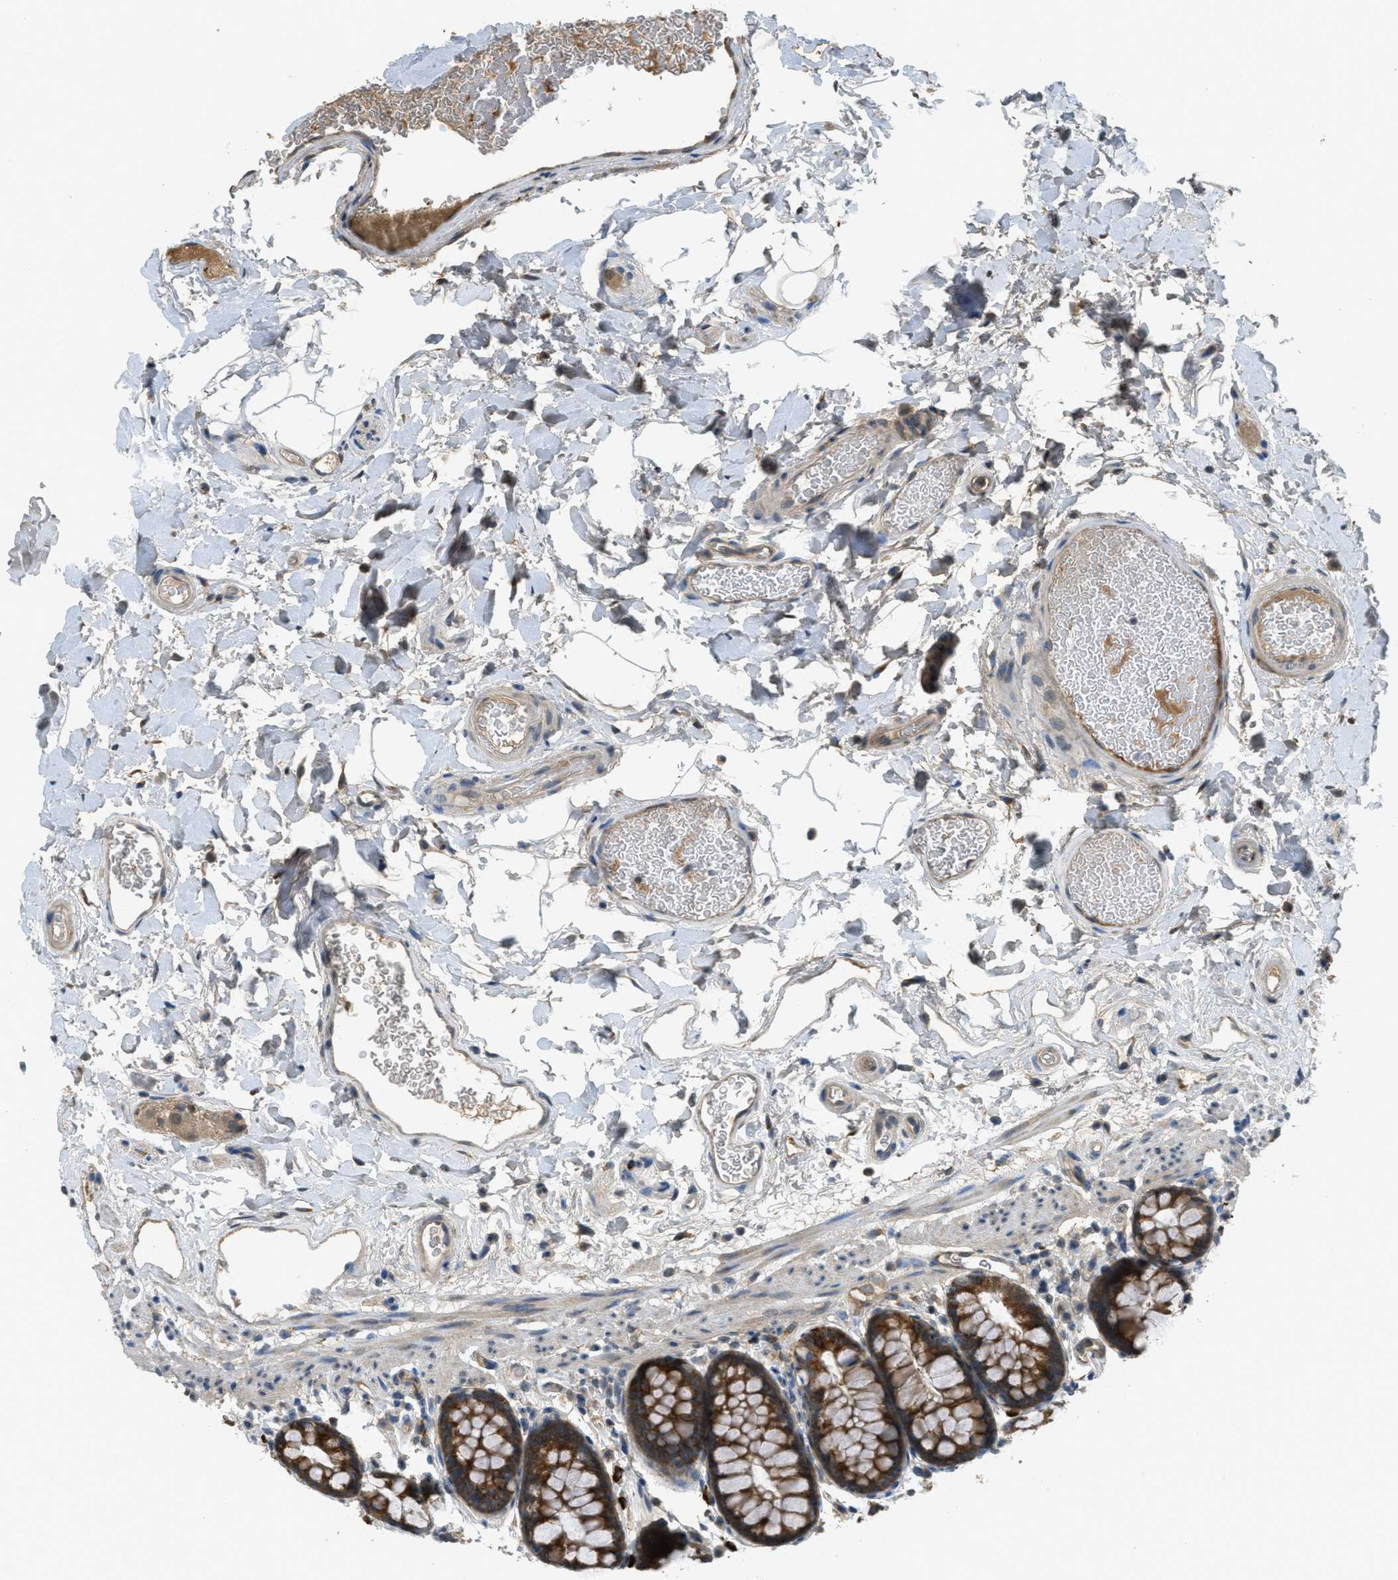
{"staining": {"intensity": "moderate", "quantity": ">75%", "location": "cytoplasmic/membranous"}, "tissue": "colon", "cell_type": "Endothelial cells", "image_type": "normal", "snomed": [{"axis": "morphology", "description": "Normal tissue, NOS"}, {"axis": "topography", "description": "Colon"}], "caption": "A histopathology image showing moderate cytoplasmic/membranous staining in approximately >75% of endothelial cells in benign colon, as visualized by brown immunohistochemical staining.", "gene": "IGF2BP2", "patient": {"sex": "female", "age": 80}}